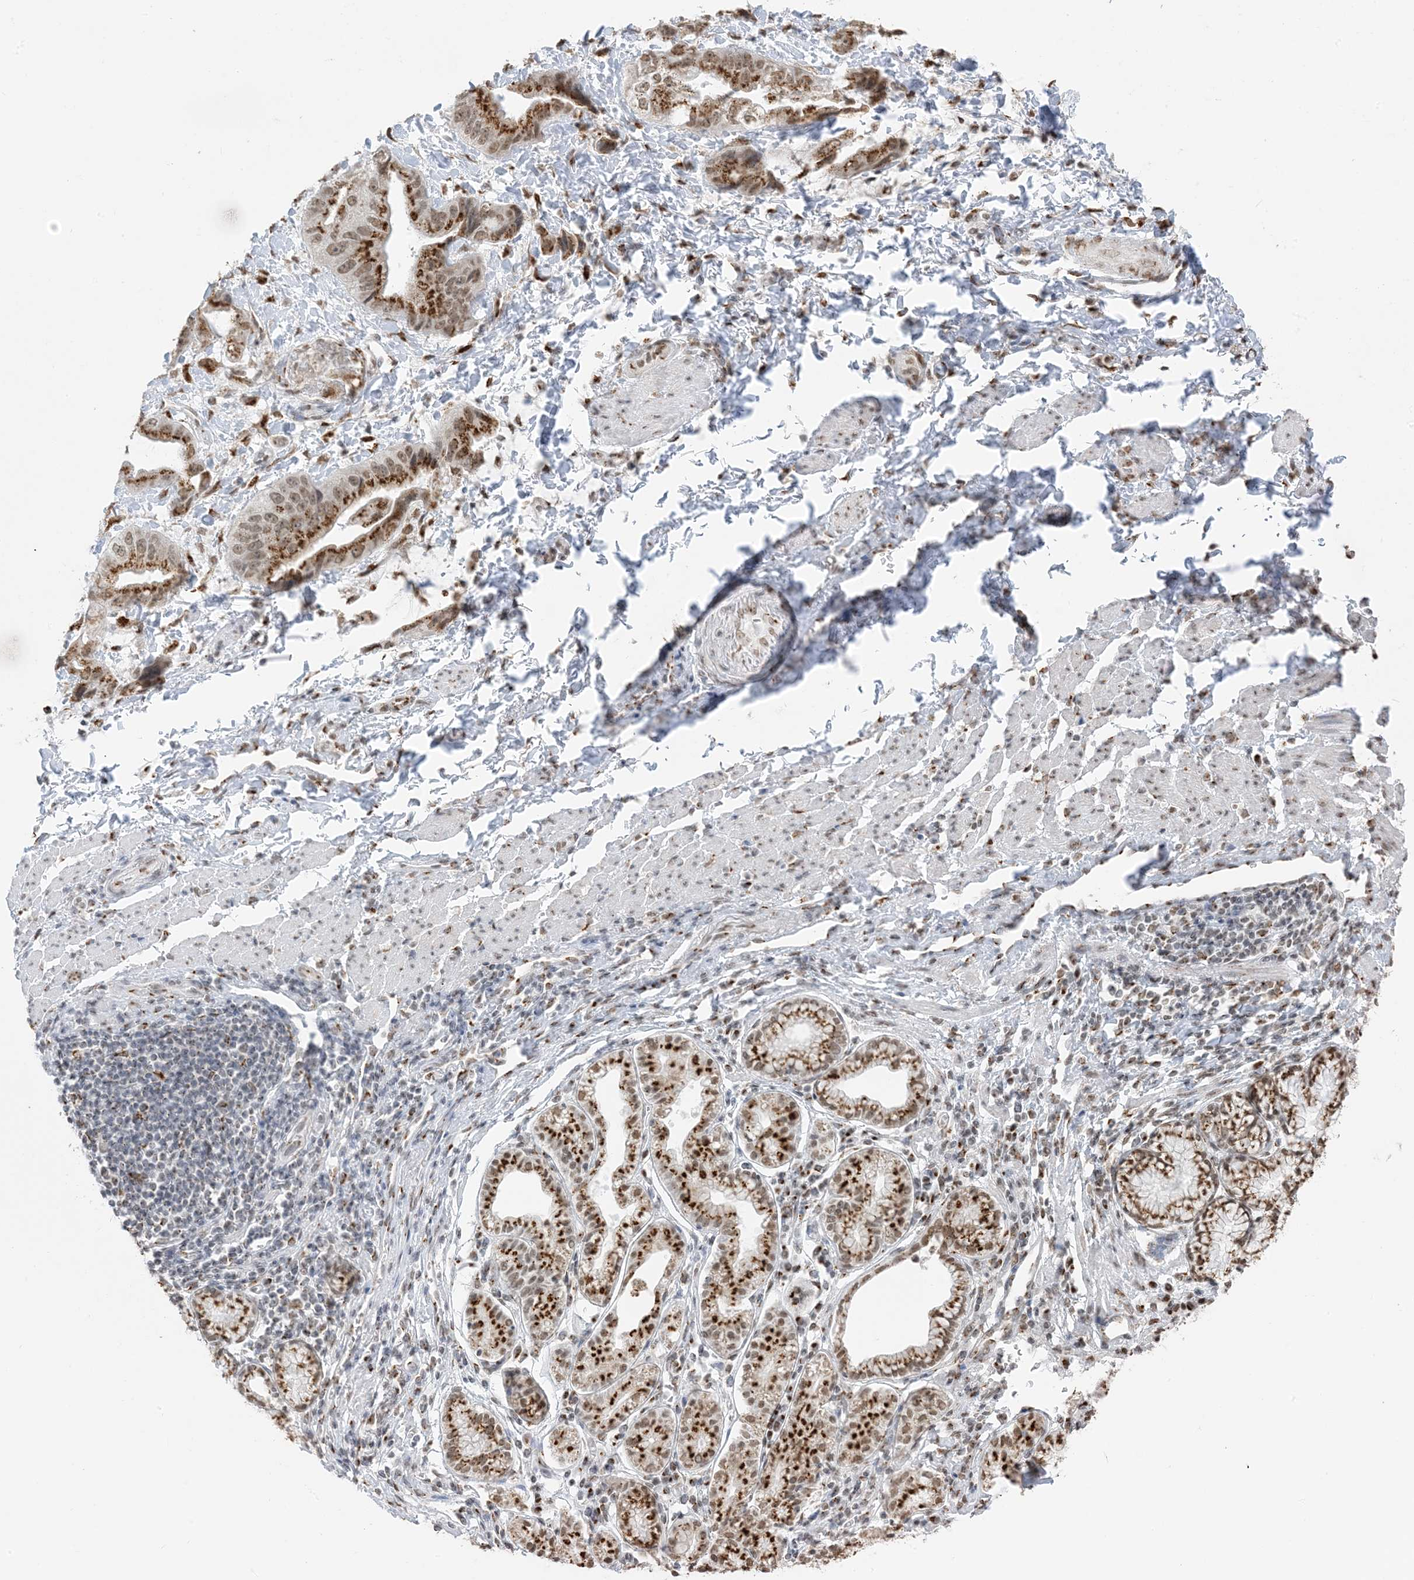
{"staining": {"intensity": "moderate", "quantity": ">75%", "location": "cytoplasmic/membranous,nuclear"}, "tissue": "stomach cancer", "cell_type": "Tumor cells", "image_type": "cancer", "snomed": [{"axis": "morphology", "description": "Adenocarcinoma, NOS"}, {"axis": "topography", "description": "Stomach"}], "caption": "Protein analysis of stomach cancer tissue reveals moderate cytoplasmic/membranous and nuclear staining in about >75% of tumor cells.", "gene": "GPR107", "patient": {"sex": "male", "age": 62}}